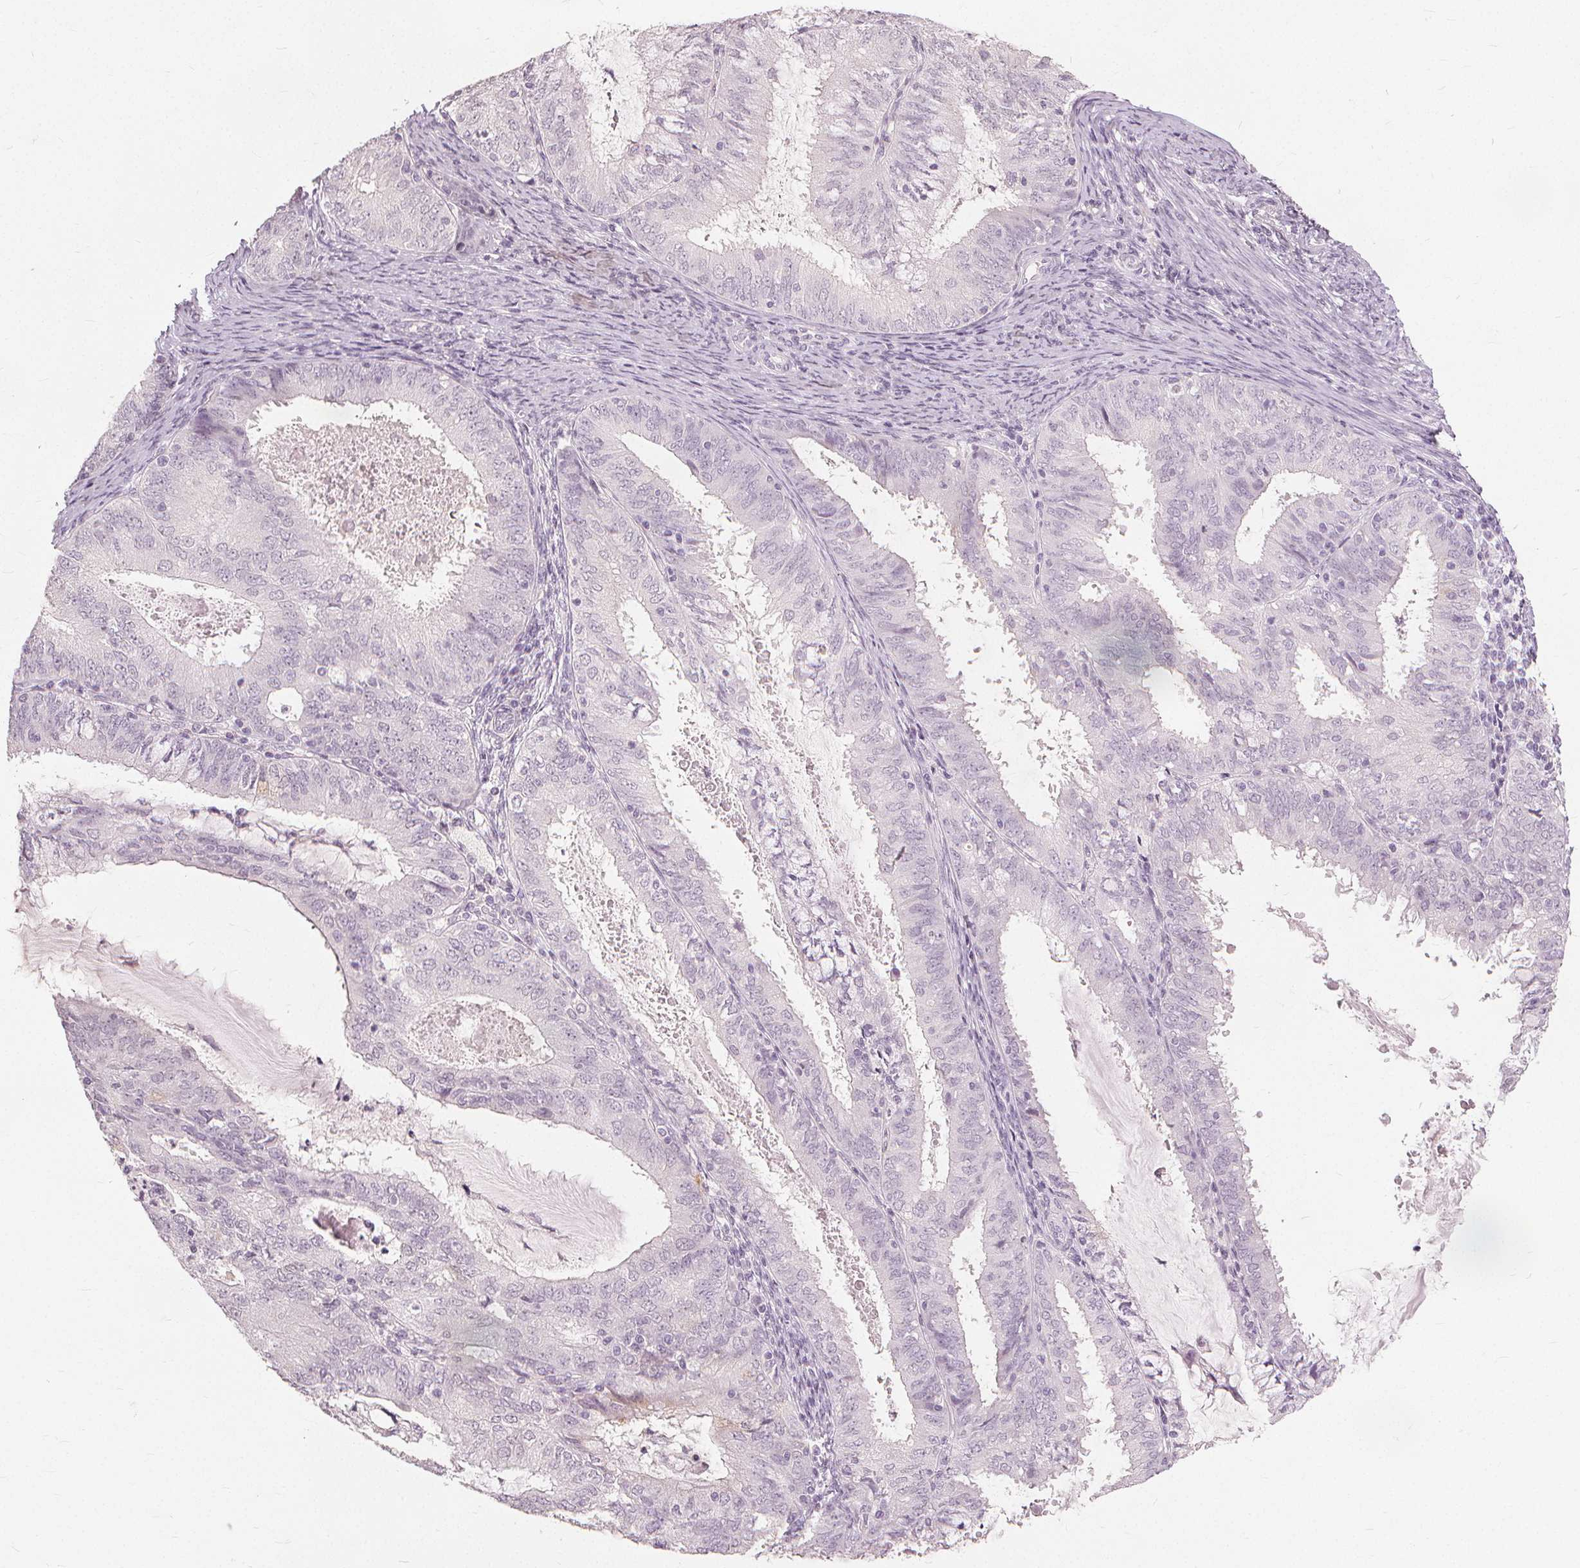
{"staining": {"intensity": "negative", "quantity": "none", "location": "none"}, "tissue": "endometrial cancer", "cell_type": "Tumor cells", "image_type": "cancer", "snomed": [{"axis": "morphology", "description": "Adenocarcinoma, NOS"}, {"axis": "topography", "description": "Endometrium"}], "caption": "Tumor cells are negative for brown protein staining in endometrial cancer (adenocarcinoma). (DAB immunohistochemistry visualized using brightfield microscopy, high magnification).", "gene": "SFTPD", "patient": {"sex": "female", "age": 57}}